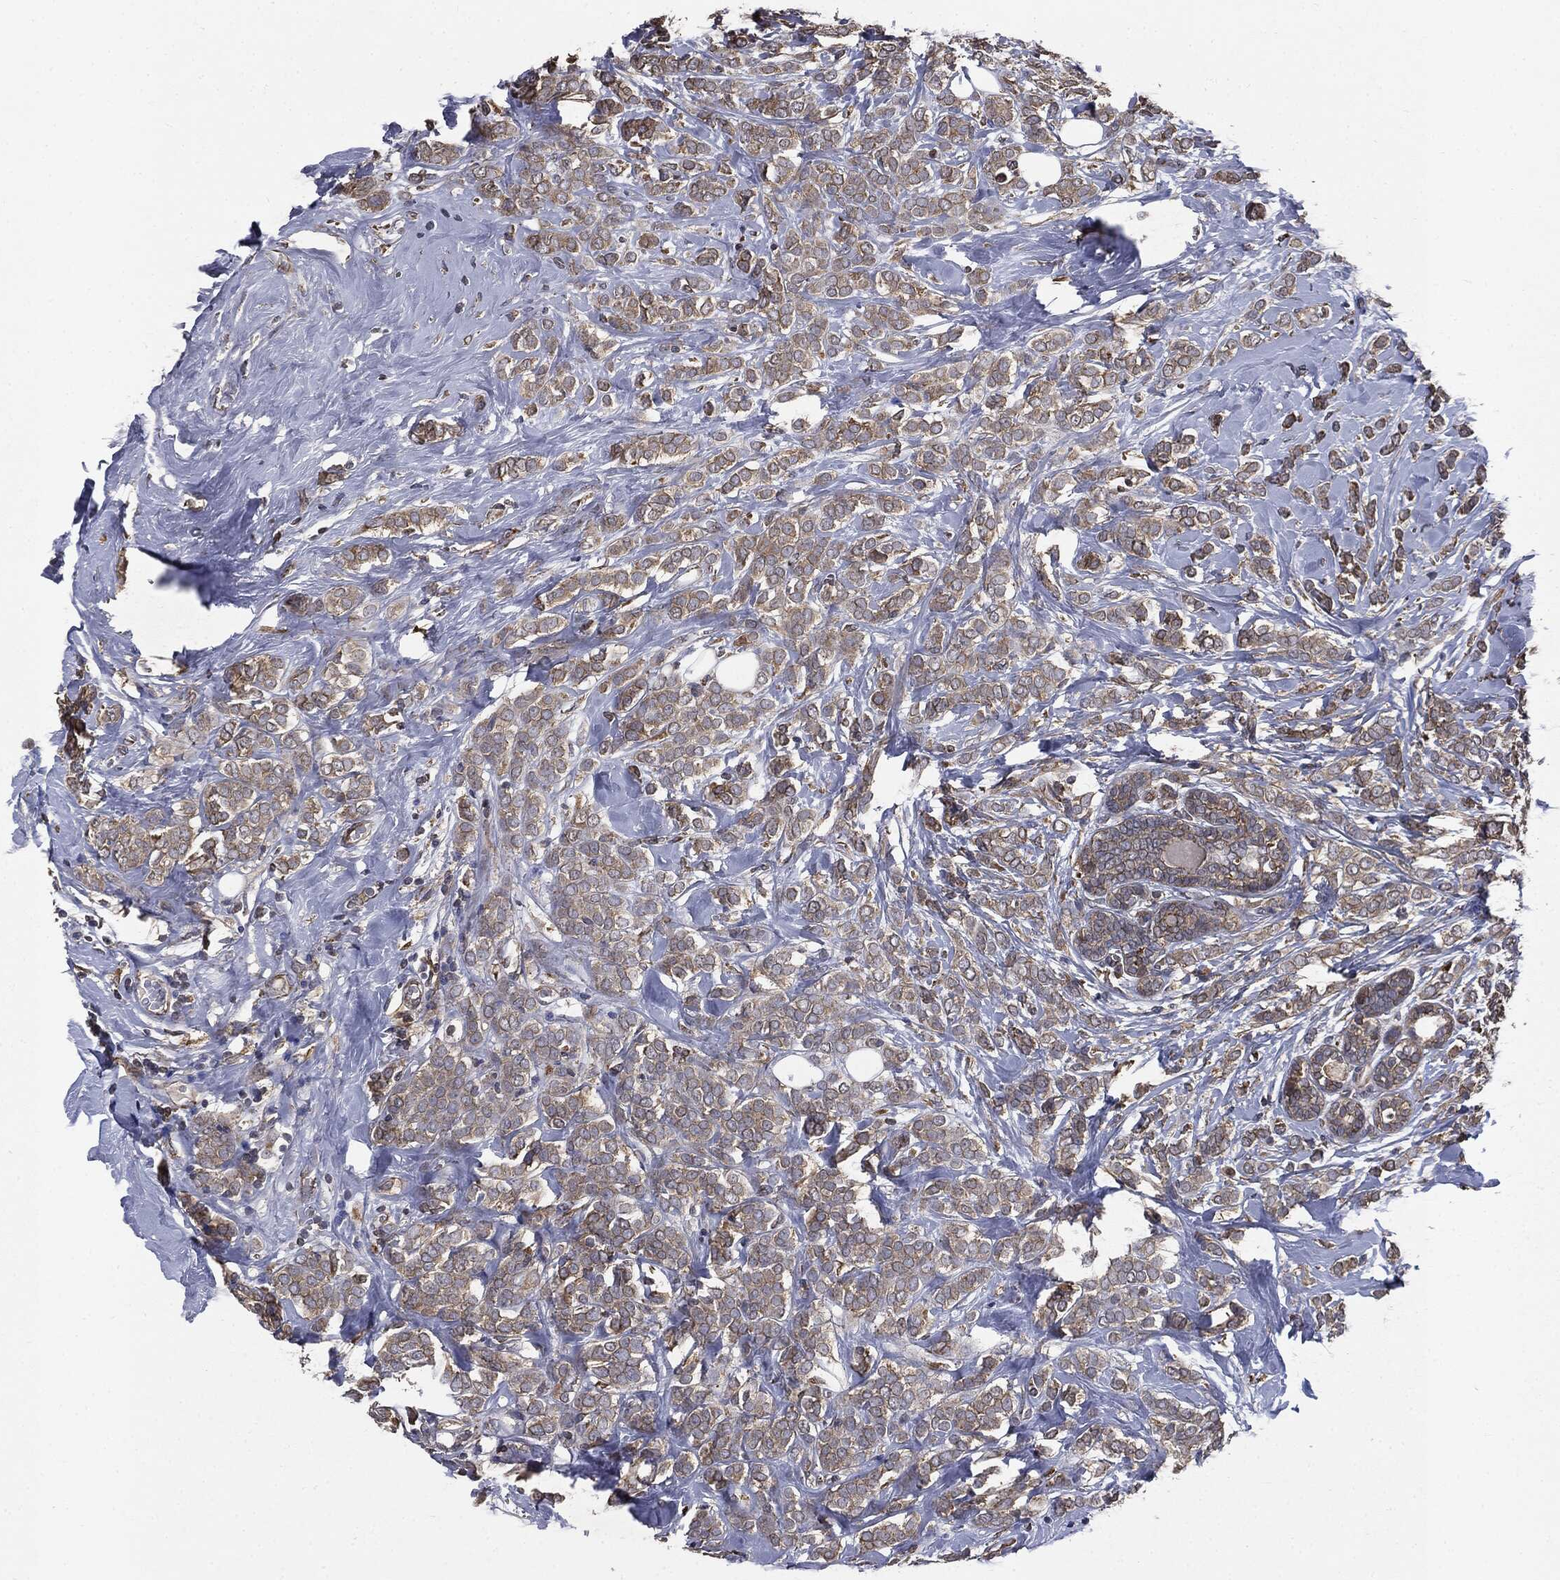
{"staining": {"intensity": "weak", "quantity": ">75%", "location": "cytoplasmic/membranous"}, "tissue": "breast cancer", "cell_type": "Tumor cells", "image_type": "cancer", "snomed": [{"axis": "morphology", "description": "Lobular carcinoma"}, {"axis": "topography", "description": "Breast"}], "caption": "Breast cancer (lobular carcinoma) tissue demonstrates weak cytoplasmic/membranous expression in approximately >75% of tumor cells The protein of interest is stained brown, and the nuclei are stained in blue (DAB IHC with brightfield microscopy, high magnification).", "gene": "PLOD3", "patient": {"sex": "female", "age": 49}}